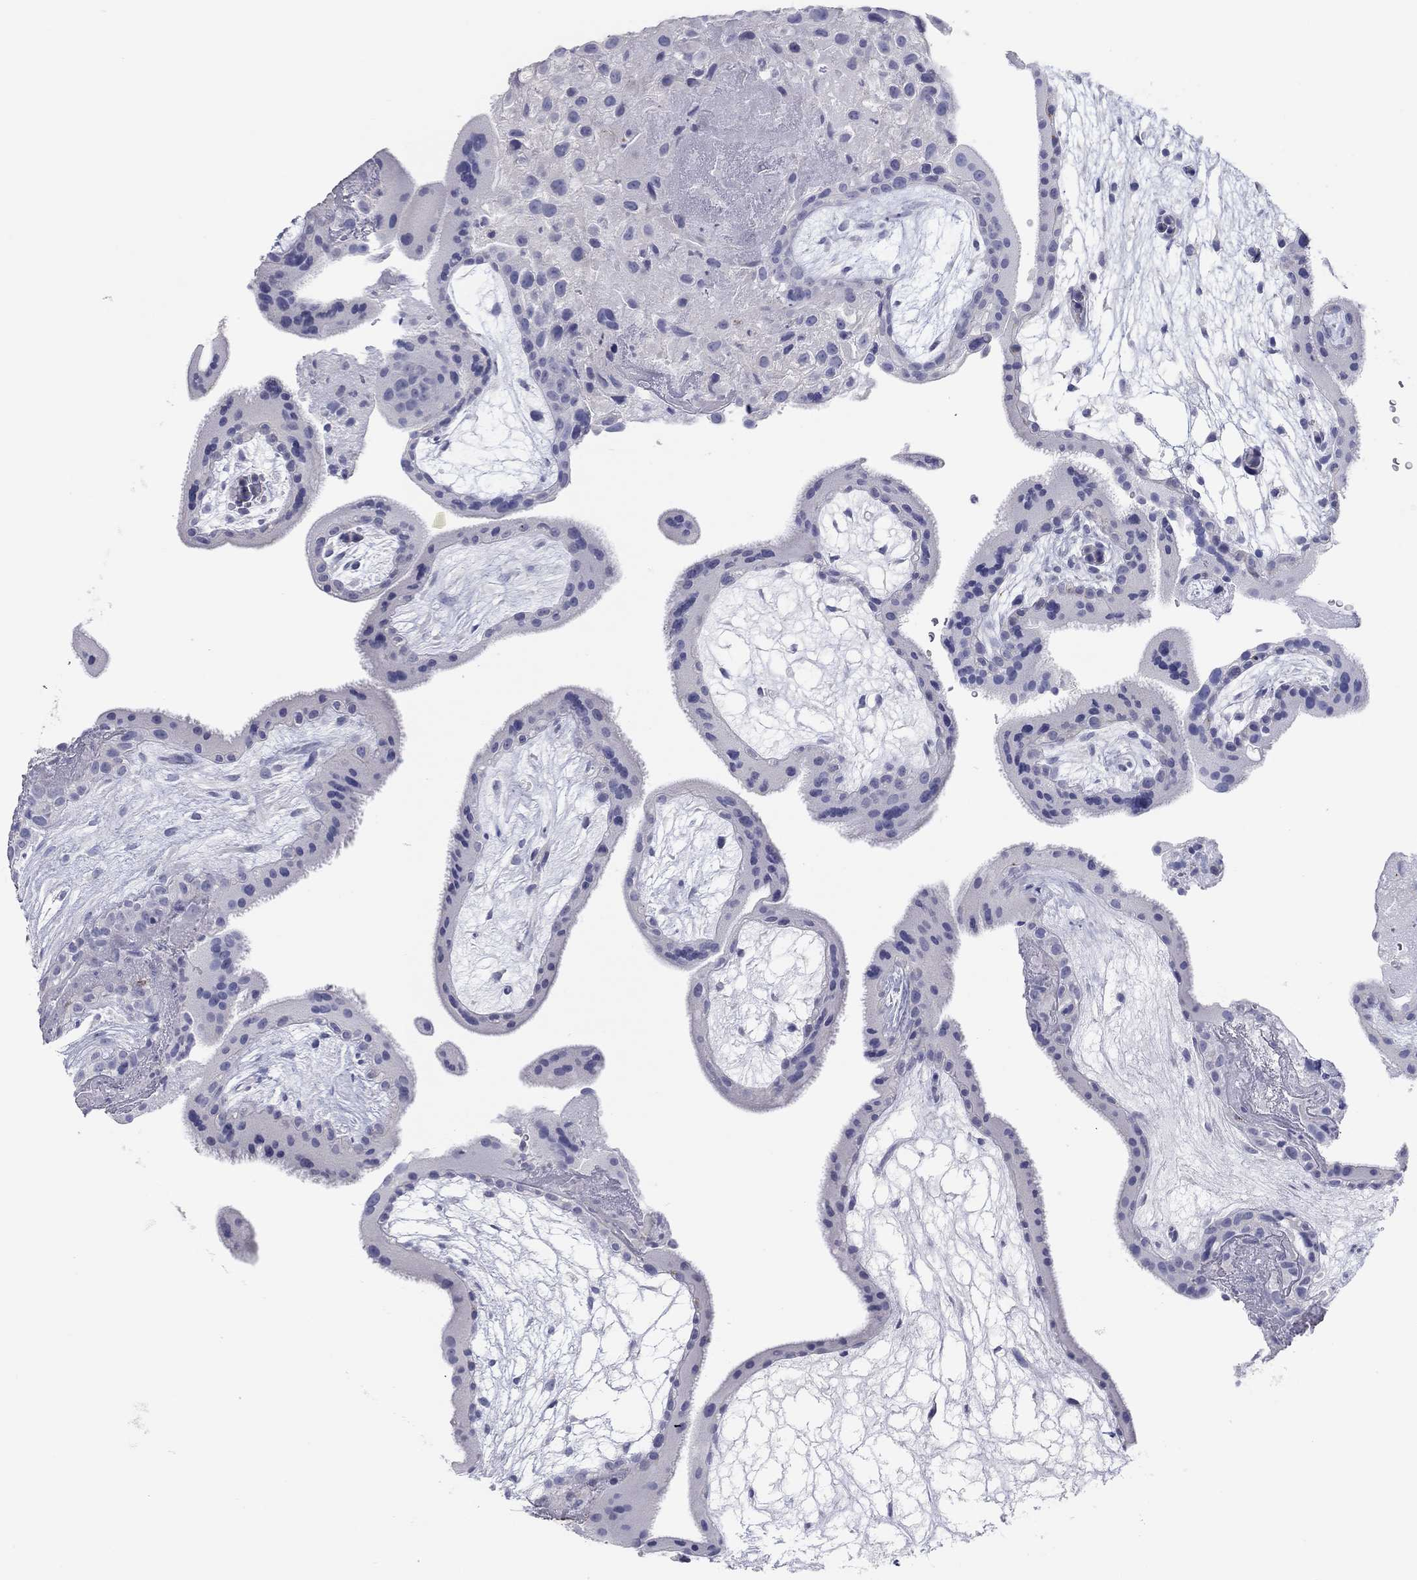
{"staining": {"intensity": "negative", "quantity": "none", "location": "none"}, "tissue": "placenta", "cell_type": "Decidual cells", "image_type": "normal", "snomed": [{"axis": "morphology", "description": "Normal tissue, NOS"}, {"axis": "topography", "description": "Placenta"}], "caption": "Placenta was stained to show a protein in brown. There is no significant positivity in decidual cells. (DAB (3,3'-diaminobenzidine) IHC, high magnification).", "gene": "CPNE6", "patient": {"sex": "female", "age": 19}}